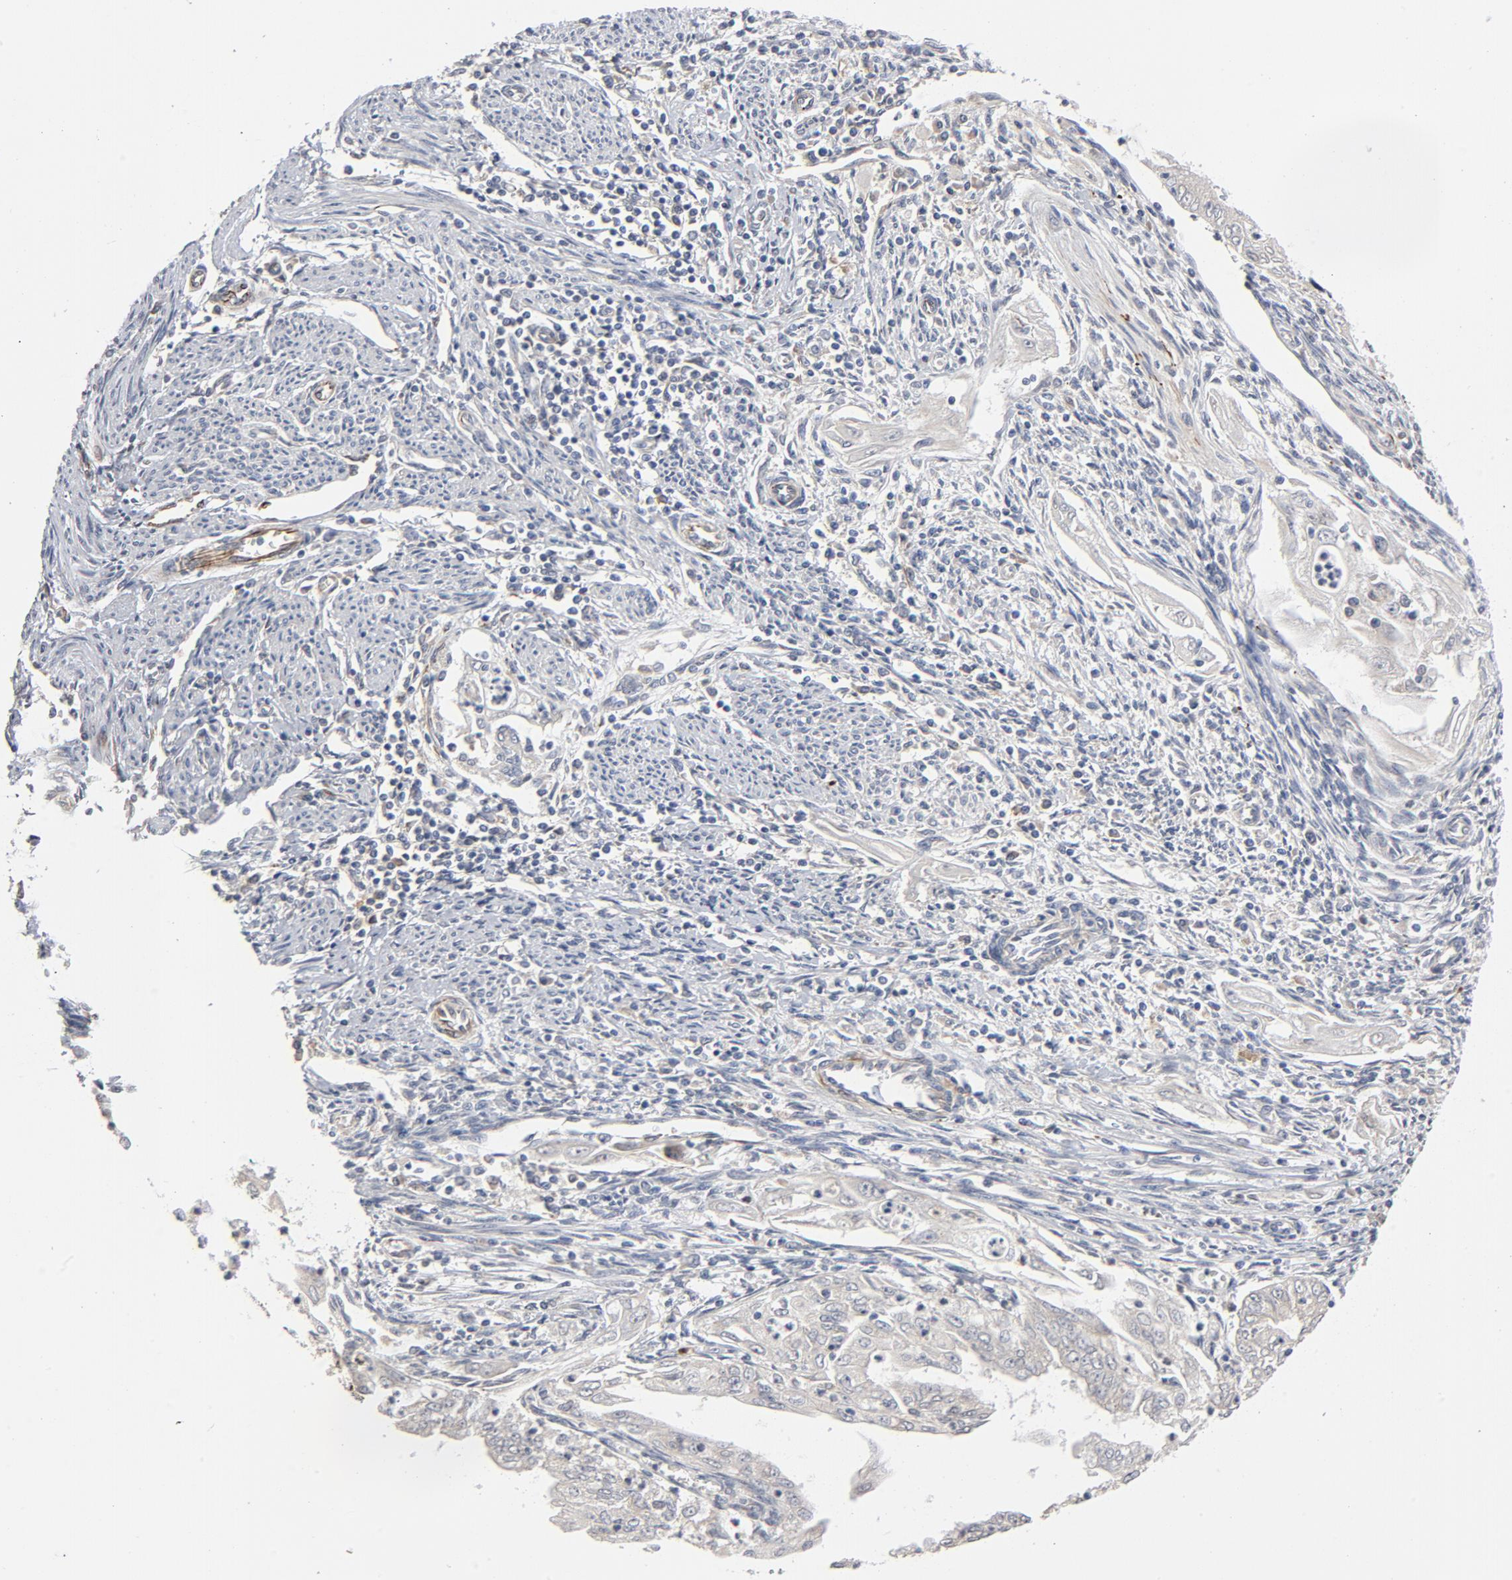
{"staining": {"intensity": "moderate", "quantity": "<25%", "location": "cytoplasmic/membranous"}, "tissue": "endometrial cancer", "cell_type": "Tumor cells", "image_type": "cancer", "snomed": [{"axis": "morphology", "description": "Adenocarcinoma, NOS"}, {"axis": "topography", "description": "Endometrium"}], "caption": "A histopathology image of human endometrial adenocarcinoma stained for a protein shows moderate cytoplasmic/membranous brown staining in tumor cells. (Brightfield microscopy of DAB IHC at high magnification).", "gene": "FAM118A", "patient": {"sex": "female", "age": 75}}